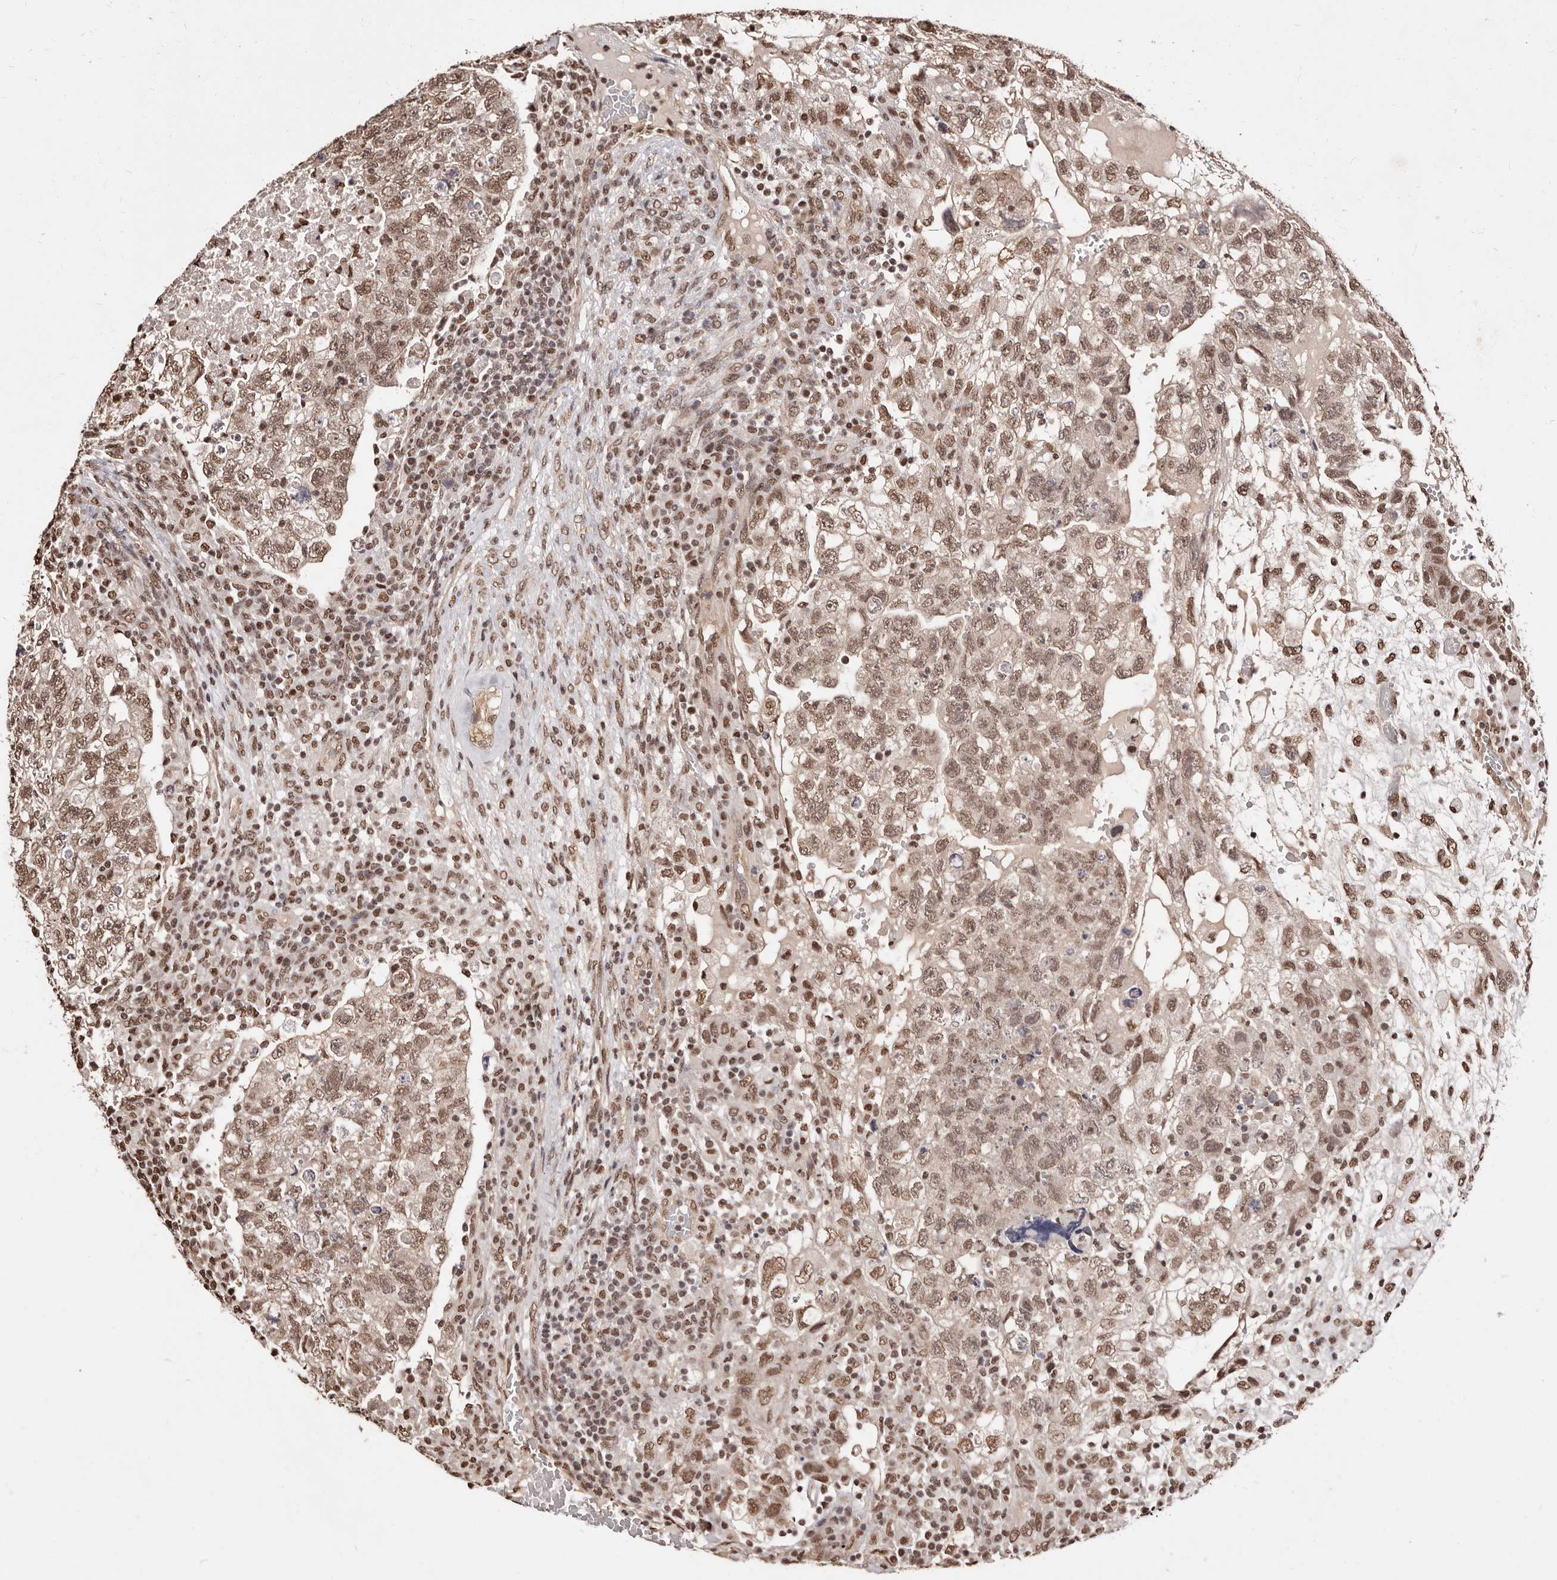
{"staining": {"intensity": "moderate", "quantity": ">75%", "location": "nuclear"}, "tissue": "testis cancer", "cell_type": "Tumor cells", "image_type": "cancer", "snomed": [{"axis": "morphology", "description": "Carcinoma, Embryonal, NOS"}, {"axis": "topography", "description": "Testis"}], "caption": "High-magnification brightfield microscopy of testis cancer stained with DAB (brown) and counterstained with hematoxylin (blue). tumor cells exhibit moderate nuclear positivity is appreciated in approximately>75% of cells.", "gene": "BICRAL", "patient": {"sex": "male", "age": 36}}